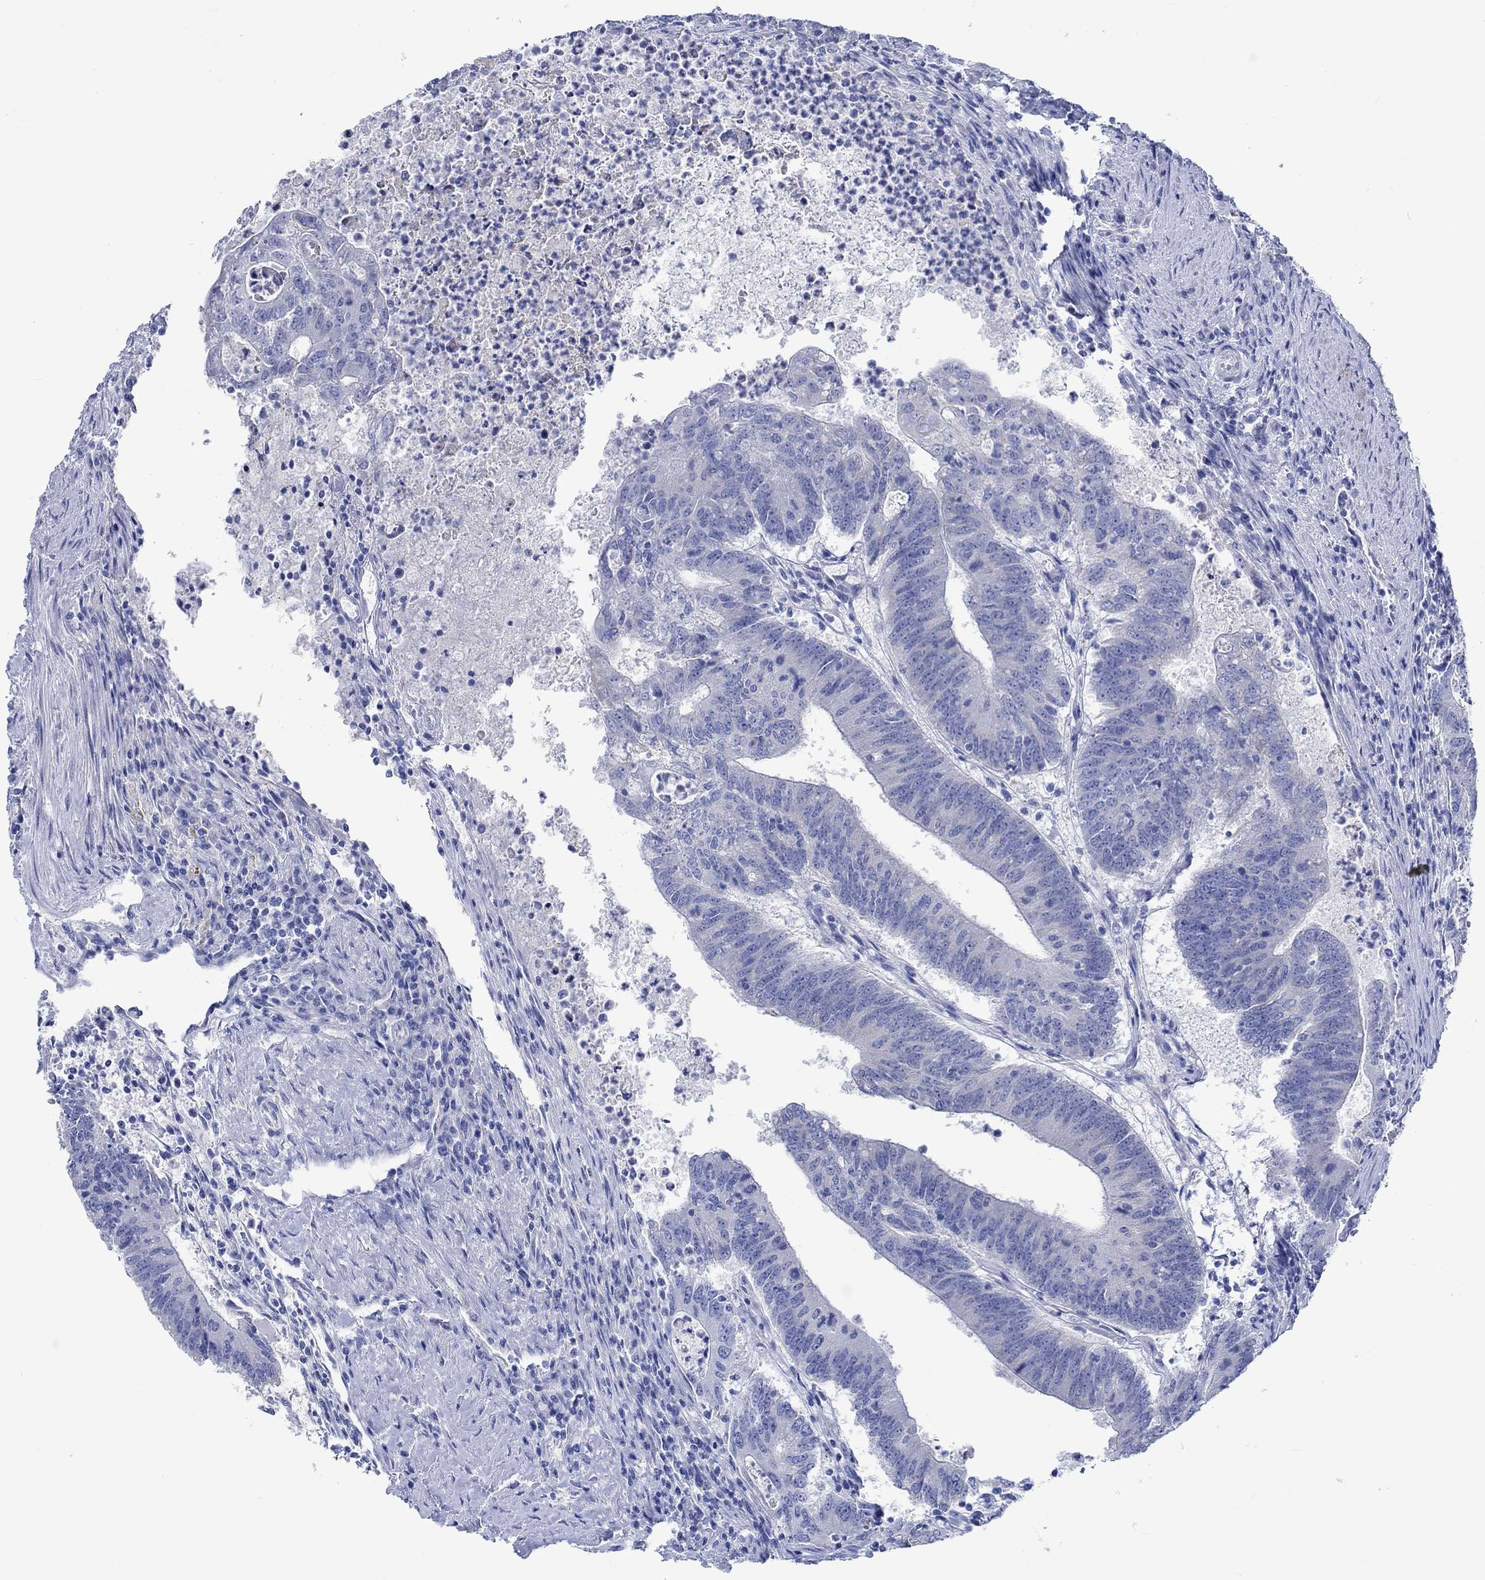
{"staining": {"intensity": "negative", "quantity": "none", "location": "none"}, "tissue": "colorectal cancer", "cell_type": "Tumor cells", "image_type": "cancer", "snomed": [{"axis": "morphology", "description": "Adenocarcinoma, NOS"}, {"axis": "topography", "description": "Colon"}], "caption": "Immunohistochemistry photomicrograph of colorectal adenocarcinoma stained for a protein (brown), which shows no positivity in tumor cells. (DAB (3,3'-diaminobenzidine) immunohistochemistry visualized using brightfield microscopy, high magnification).", "gene": "CPLX2", "patient": {"sex": "female", "age": 70}}